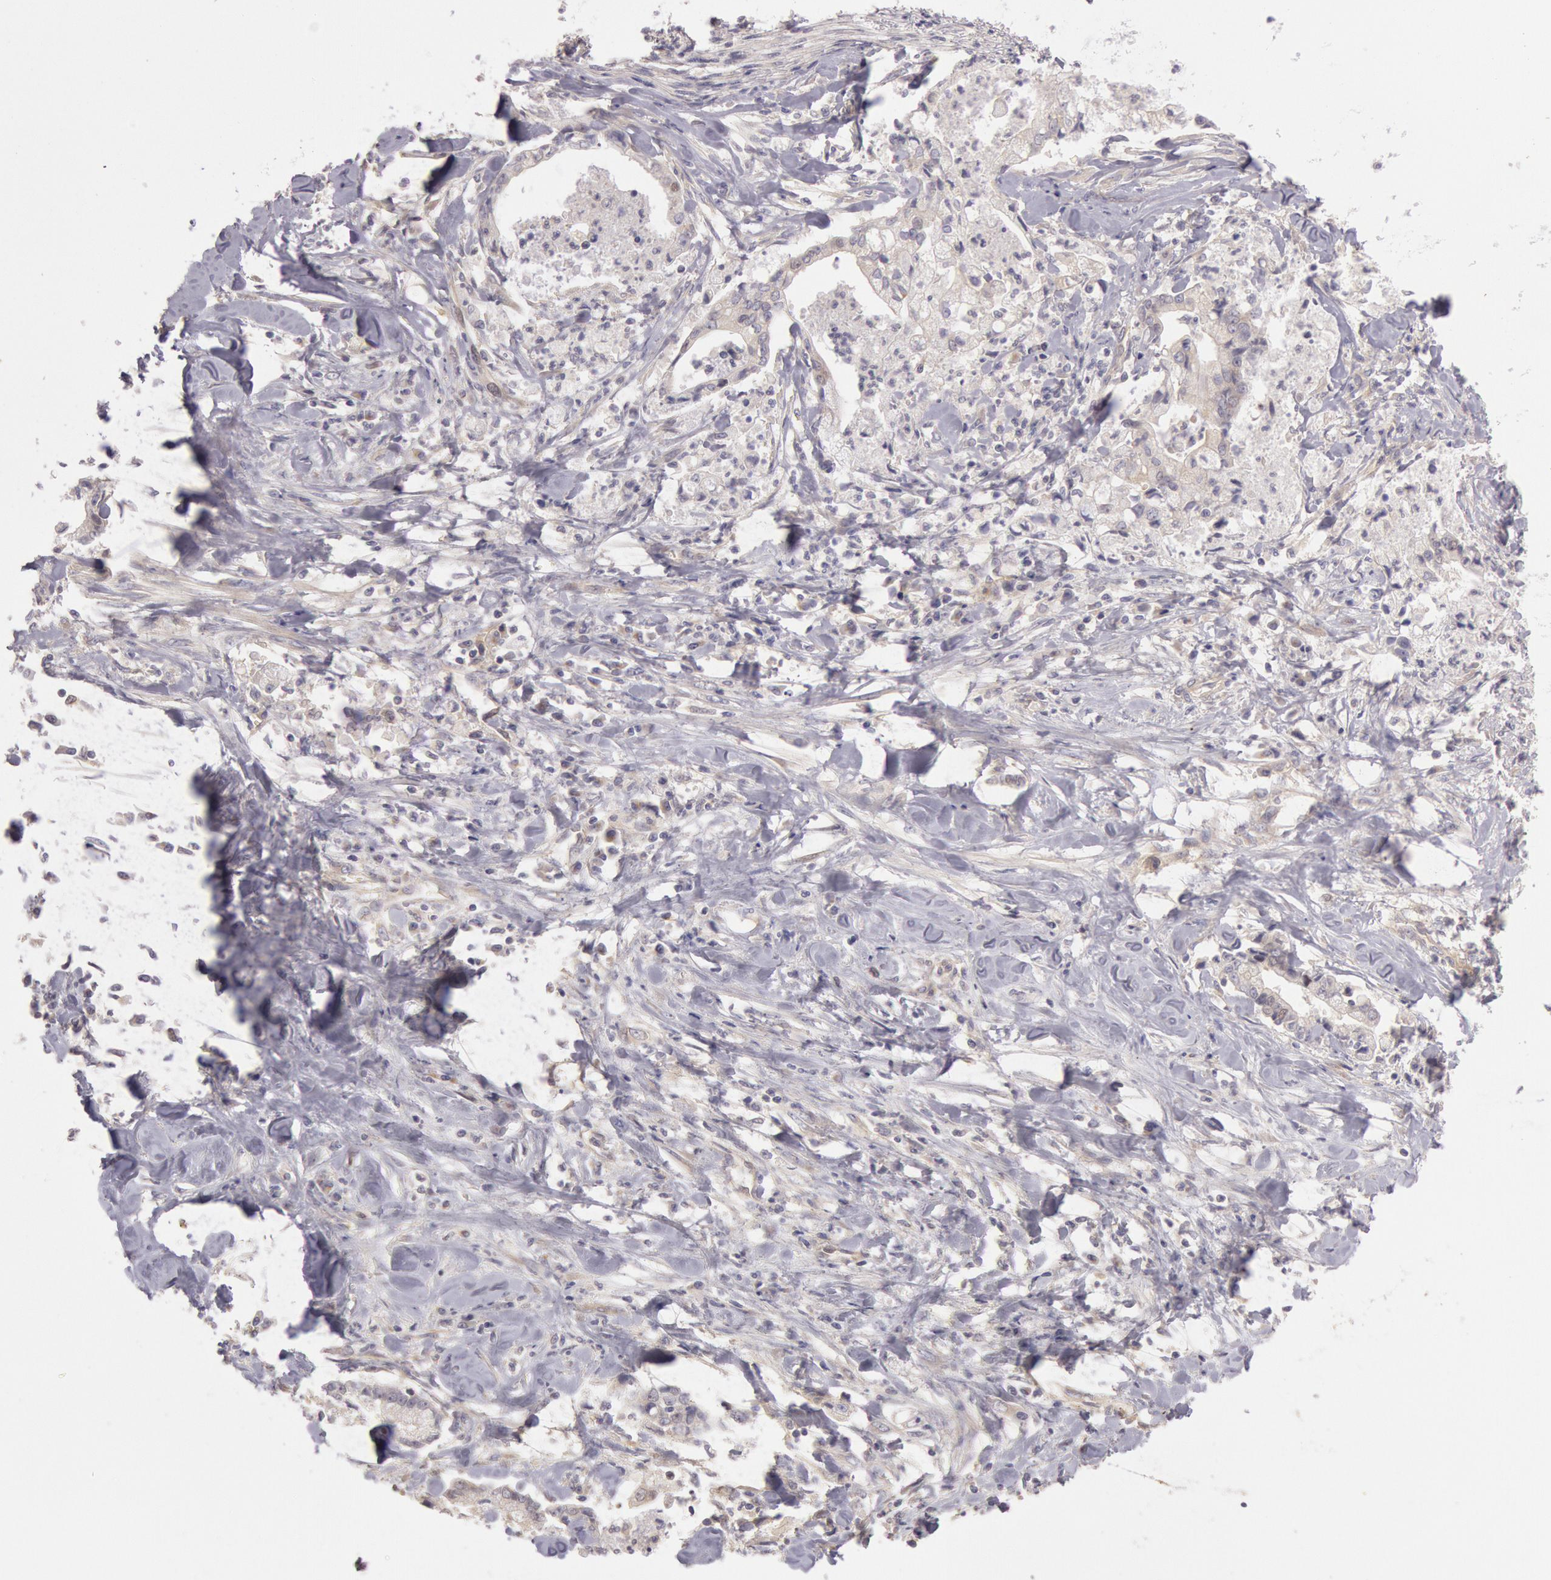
{"staining": {"intensity": "negative", "quantity": "none", "location": "none"}, "tissue": "liver cancer", "cell_type": "Tumor cells", "image_type": "cancer", "snomed": [{"axis": "morphology", "description": "Cholangiocarcinoma"}, {"axis": "topography", "description": "Liver"}], "caption": "IHC micrograph of liver cancer stained for a protein (brown), which exhibits no expression in tumor cells. (IHC, brightfield microscopy, high magnification).", "gene": "AMOTL1", "patient": {"sex": "male", "age": 57}}